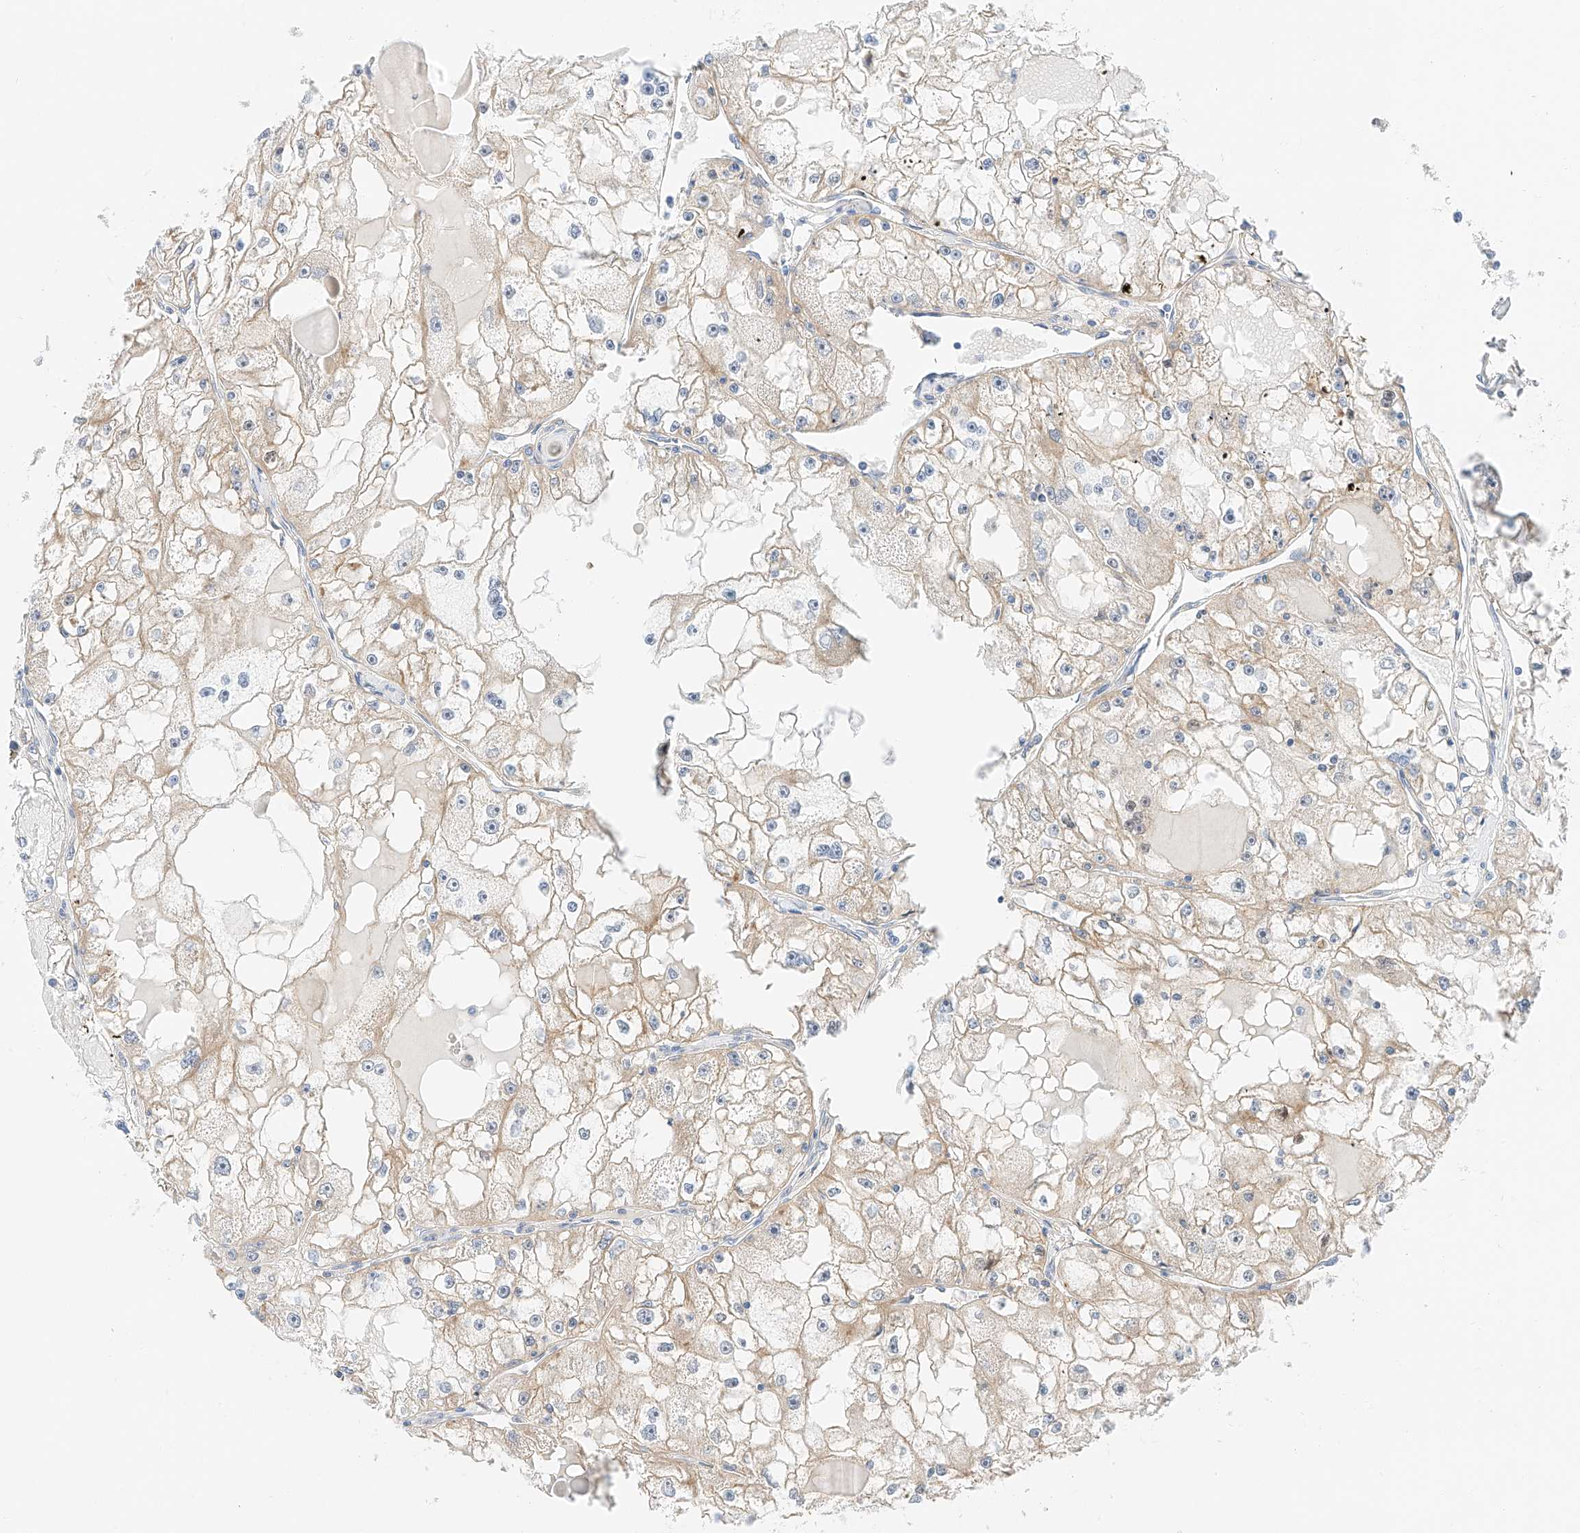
{"staining": {"intensity": "weak", "quantity": "25%-75%", "location": "cytoplasmic/membranous"}, "tissue": "renal cancer", "cell_type": "Tumor cells", "image_type": "cancer", "snomed": [{"axis": "morphology", "description": "Adenocarcinoma, NOS"}, {"axis": "topography", "description": "Kidney"}], "caption": "Renal cancer tissue shows weak cytoplasmic/membranous expression in about 25%-75% of tumor cells (DAB = brown stain, brightfield microscopy at high magnification).", "gene": "CARMIL1", "patient": {"sex": "male", "age": 56}}